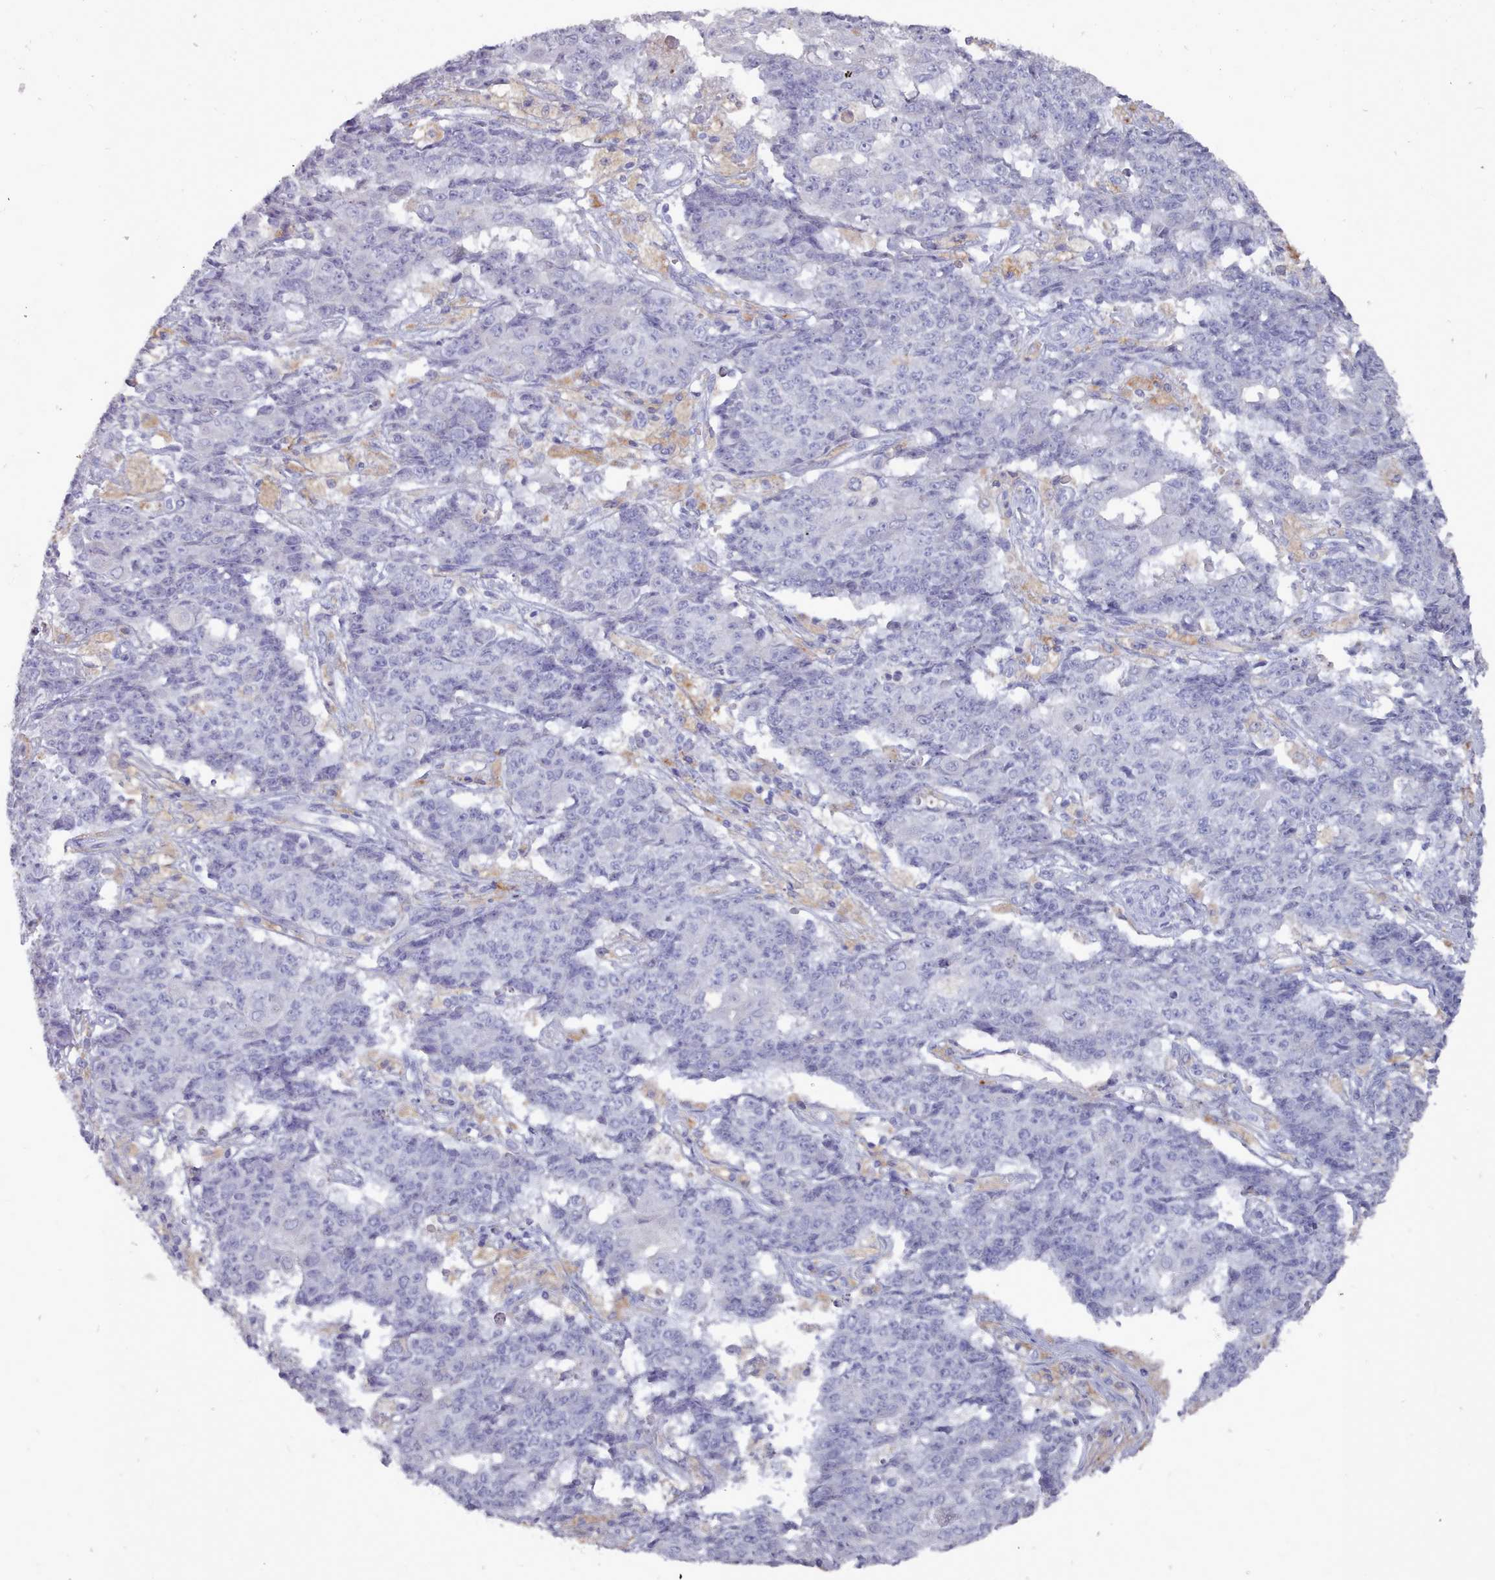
{"staining": {"intensity": "negative", "quantity": "none", "location": "none"}, "tissue": "ovarian cancer", "cell_type": "Tumor cells", "image_type": "cancer", "snomed": [{"axis": "morphology", "description": "Carcinoma, endometroid"}, {"axis": "topography", "description": "Ovary"}], "caption": "A high-resolution micrograph shows immunohistochemistry staining of endometroid carcinoma (ovarian), which displays no significant staining in tumor cells.", "gene": "OTULINL", "patient": {"sex": "female", "age": 42}}